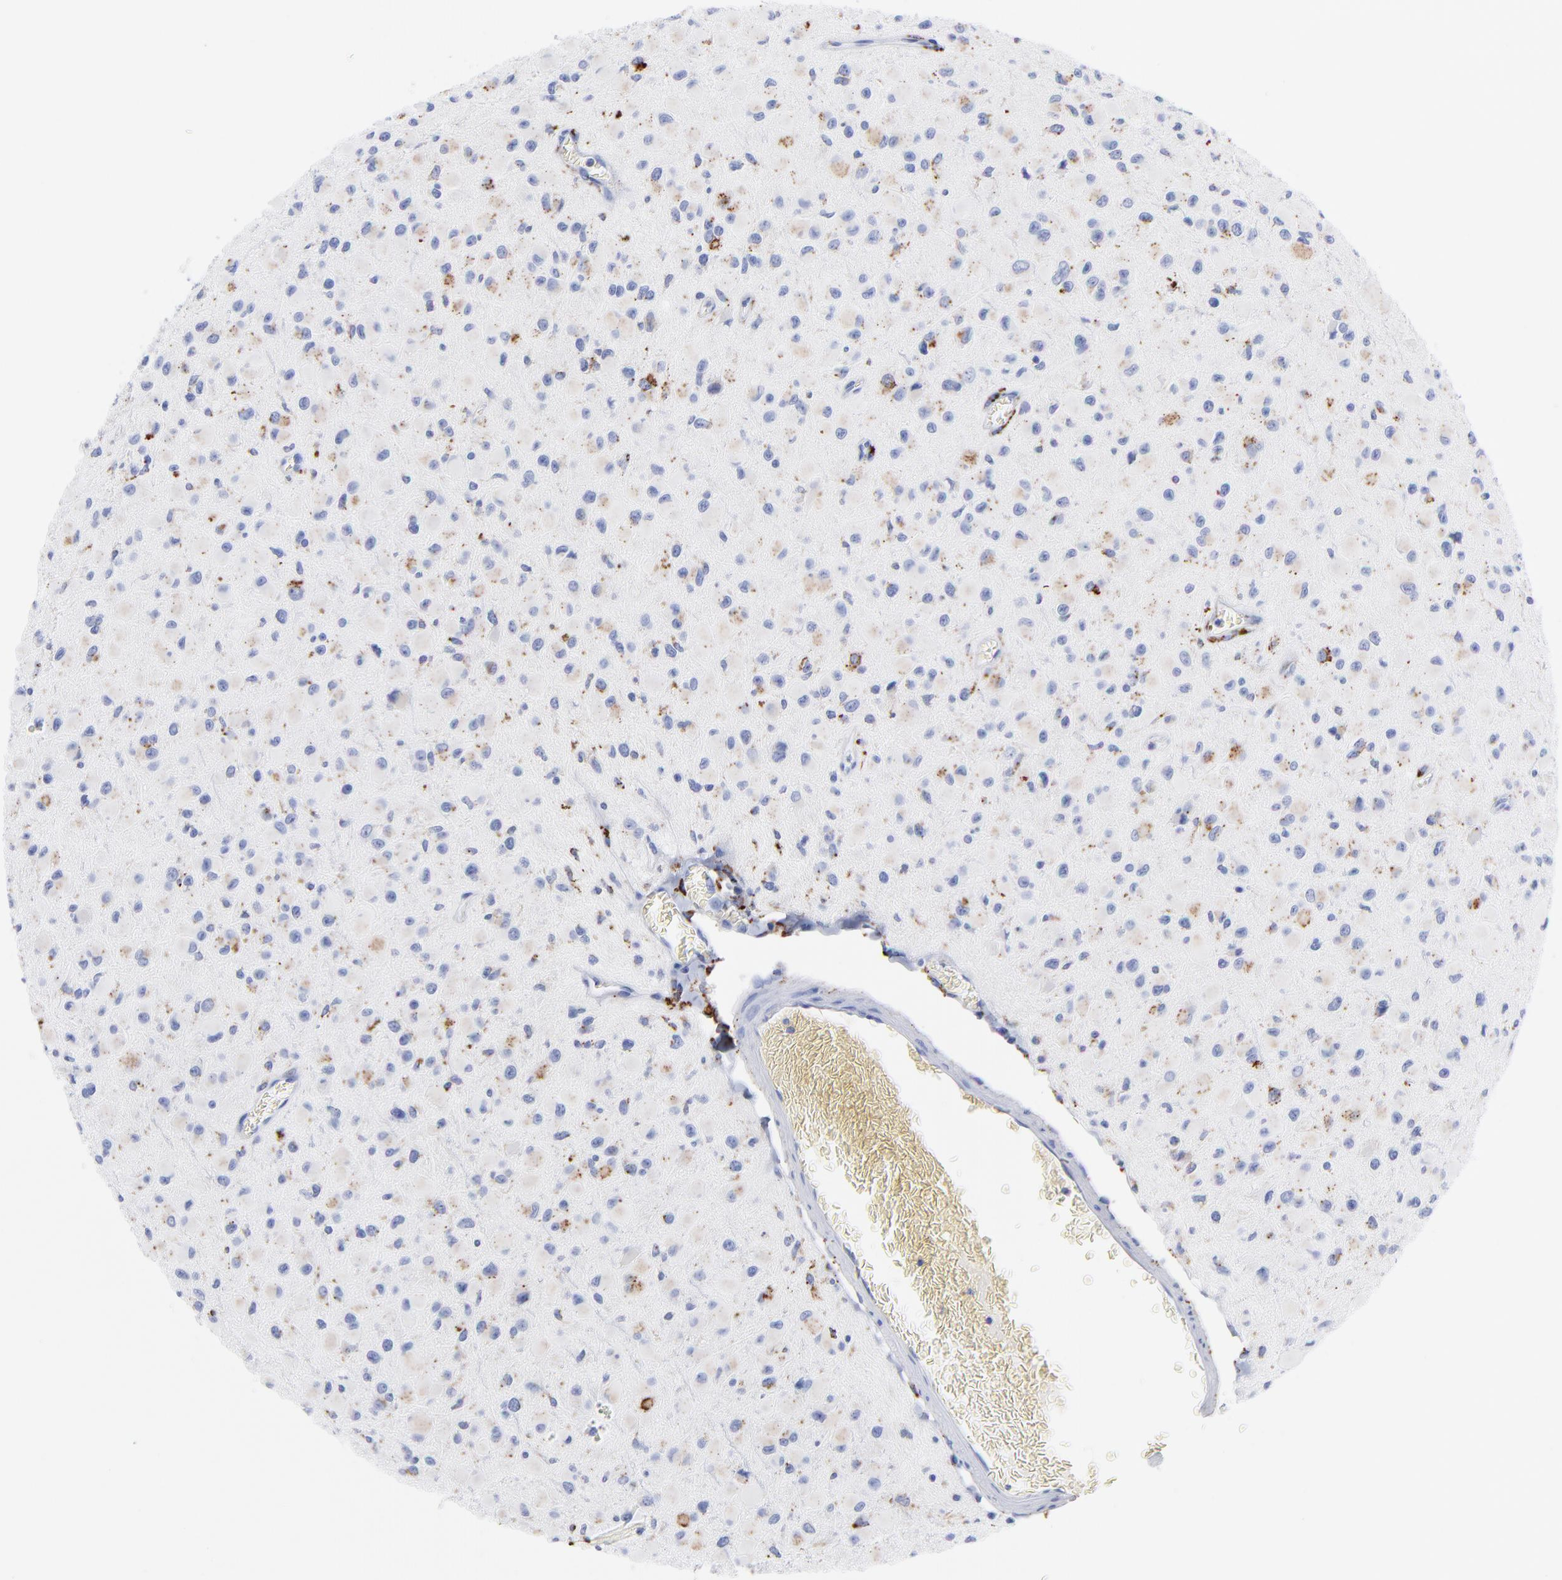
{"staining": {"intensity": "moderate", "quantity": "25%-75%", "location": "cytoplasmic/membranous"}, "tissue": "glioma", "cell_type": "Tumor cells", "image_type": "cancer", "snomed": [{"axis": "morphology", "description": "Glioma, malignant, Low grade"}, {"axis": "topography", "description": "Brain"}], "caption": "Protein expression analysis of human malignant glioma (low-grade) reveals moderate cytoplasmic/membranous positivity in approximately 25%-75% of tumor cells.", "gene": "CPVL", "patient": {"sex": "male", "age": 42}}